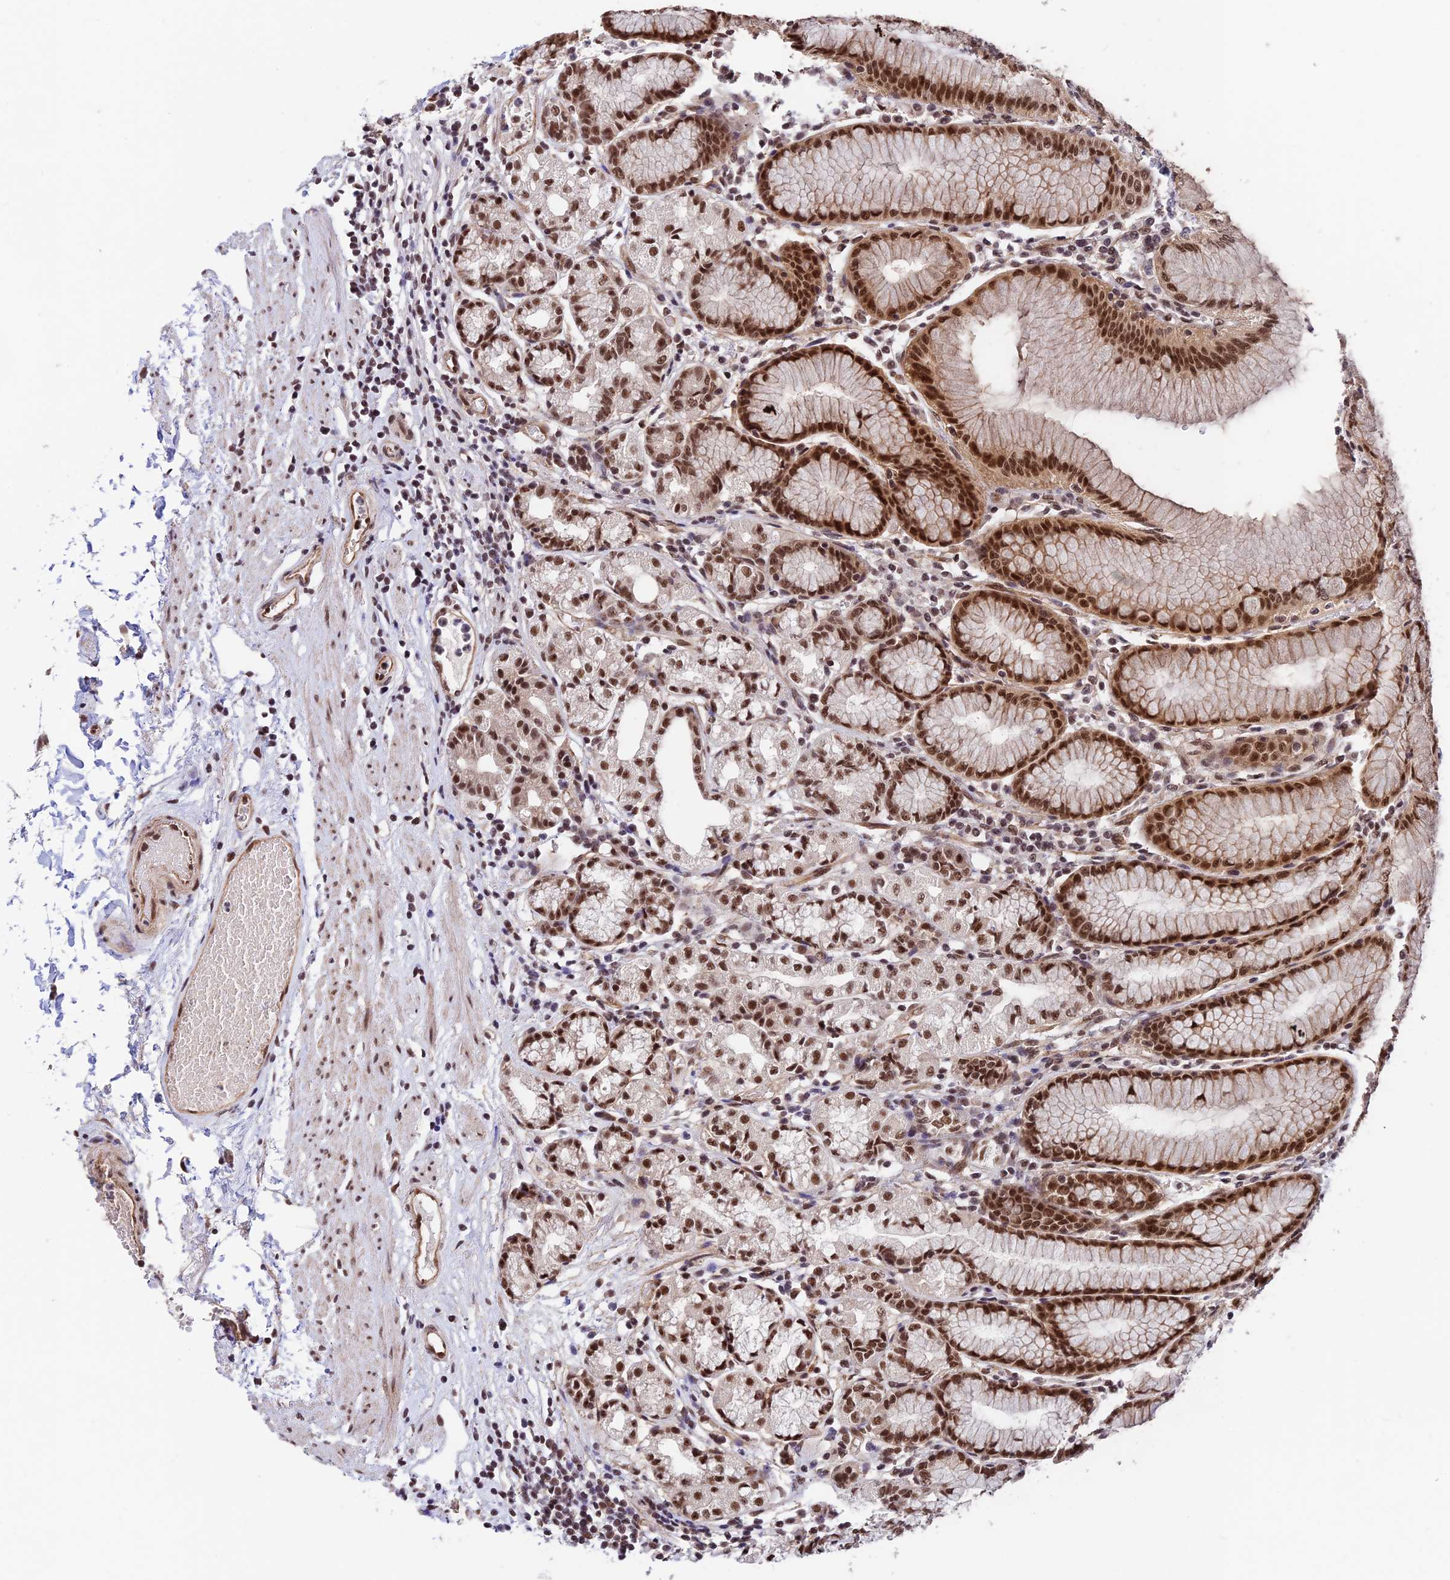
{"staining": {"intensity": "strong", "quantity": ">75%", "location": "nuclear"}, "tissue": "stomach", "cell_type": "Glandular cells", "image_type": "normal", "snomed": [{"axis": "morphology", "description": "Normal tissue, NOS"}, {"axis": "topography", "description": "Stomach"}], "caption": "Protein expression by immunohistochemistry shows strong nuclear staining in approximately >75% of glandular cells in normal stomach. (brown staining indicates protein expression, while blue staining denotes nuclei).", "gene": "RBM42", "patient": {"sex": "female", "age": 57}}